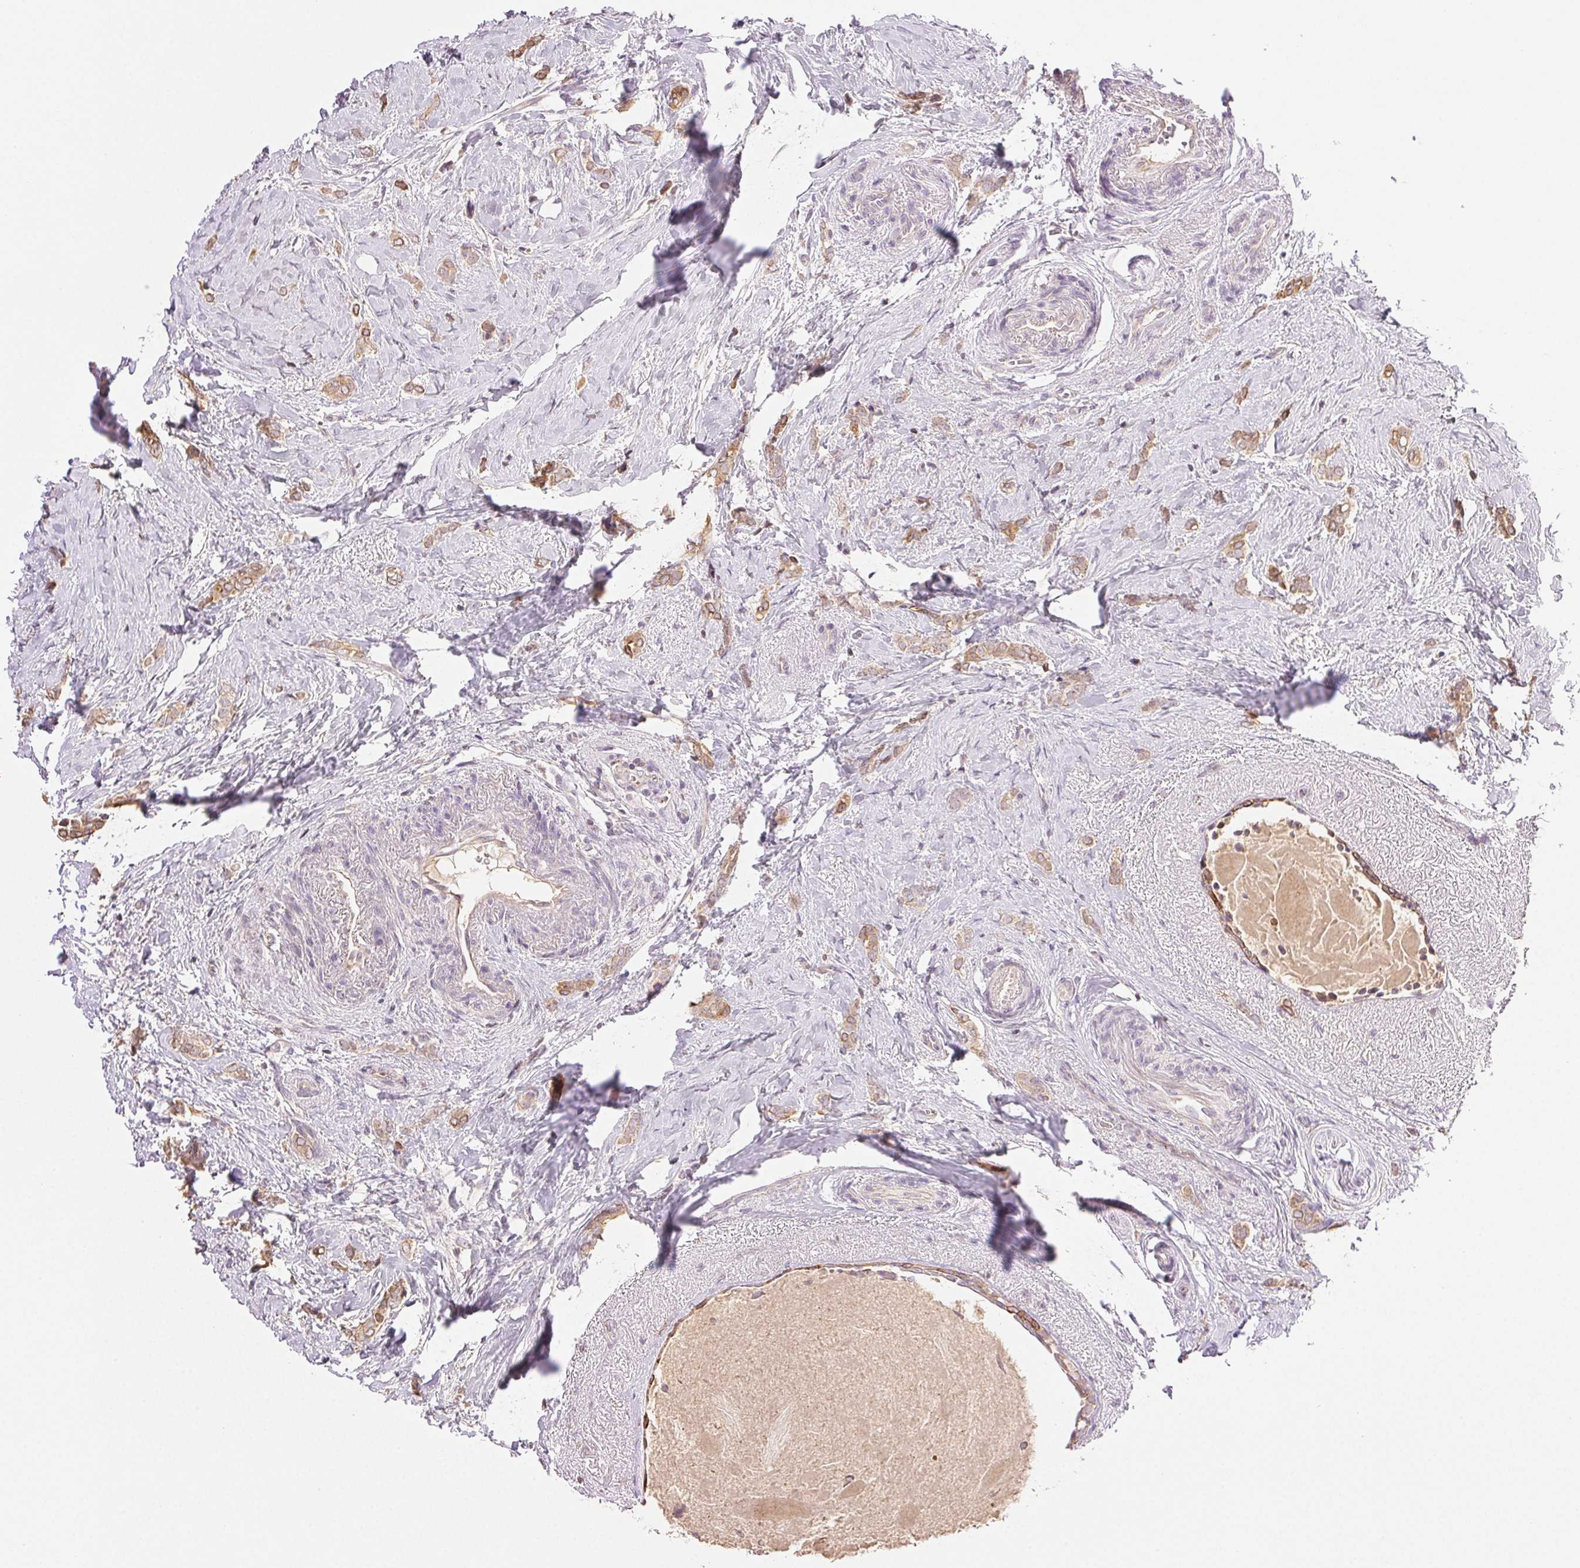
{"staining": {"intensity": "weak", "quantity": ">75%", "location": "cytoplasmic/membranous"}, "tissue": "breast cancer", "cell_type": "Tumor cells", "image_type": "cancer", "snomed": [{"axis": "morphology", "description": "Normal tissue, NOS"}, {"axis": "morphology", "description": "Duct carcinoma"}, {"axis": "topography", "description": "Breast"}], "caption": "Immunohistochemistry photomicrograph of neoplastic tissue: human infiltrating ductal carcinoma (breast) stained using immunohistochemistry (IHC) reveals low levels of weak protein expression localized specifically in the cytoplasmic/membranous of tumor cells, appearing as a cytoplasmic/membranous brown color.", "gene": "TMEM253", "patient": {"sex": "female", "age": 77}}